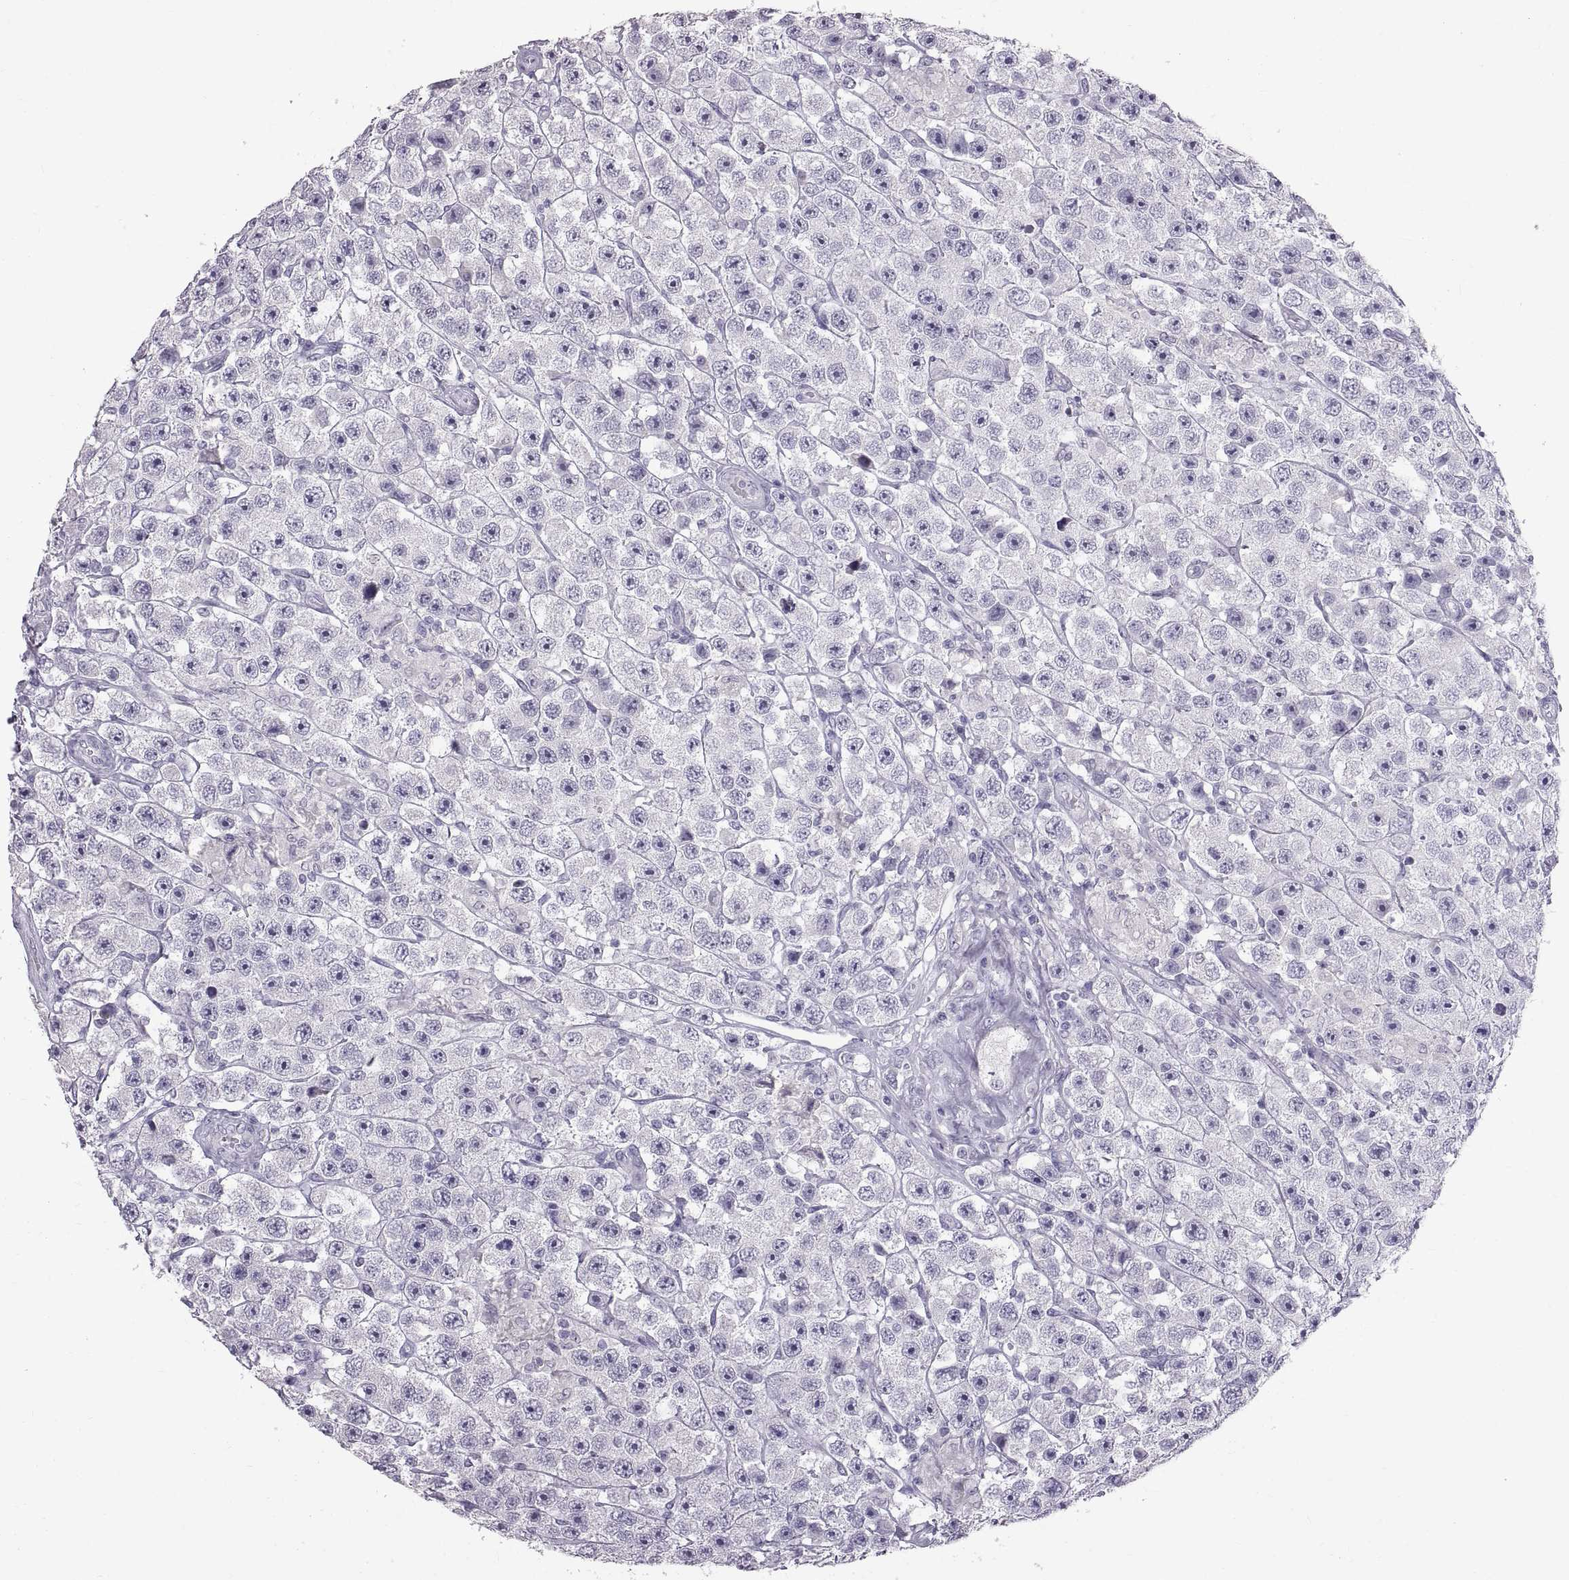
{"staining": {"intensity": "negative", "quantity": "none", "location": "none"}, "tissue": "testis cancer", "cell_type": "Tumor cells", "image_type": "cancer", "snomed": [{"axis": "morphology", "description": "Seminoma, NOS"}, {"axis": "topography", "description": "Testis"}], "caption": "Testis seminoma was stained to show a protein in brown. There is no significant positivity in tumor cells.", "gene": "SPACDR", "patient": {"sex": "male", "age": 45}}